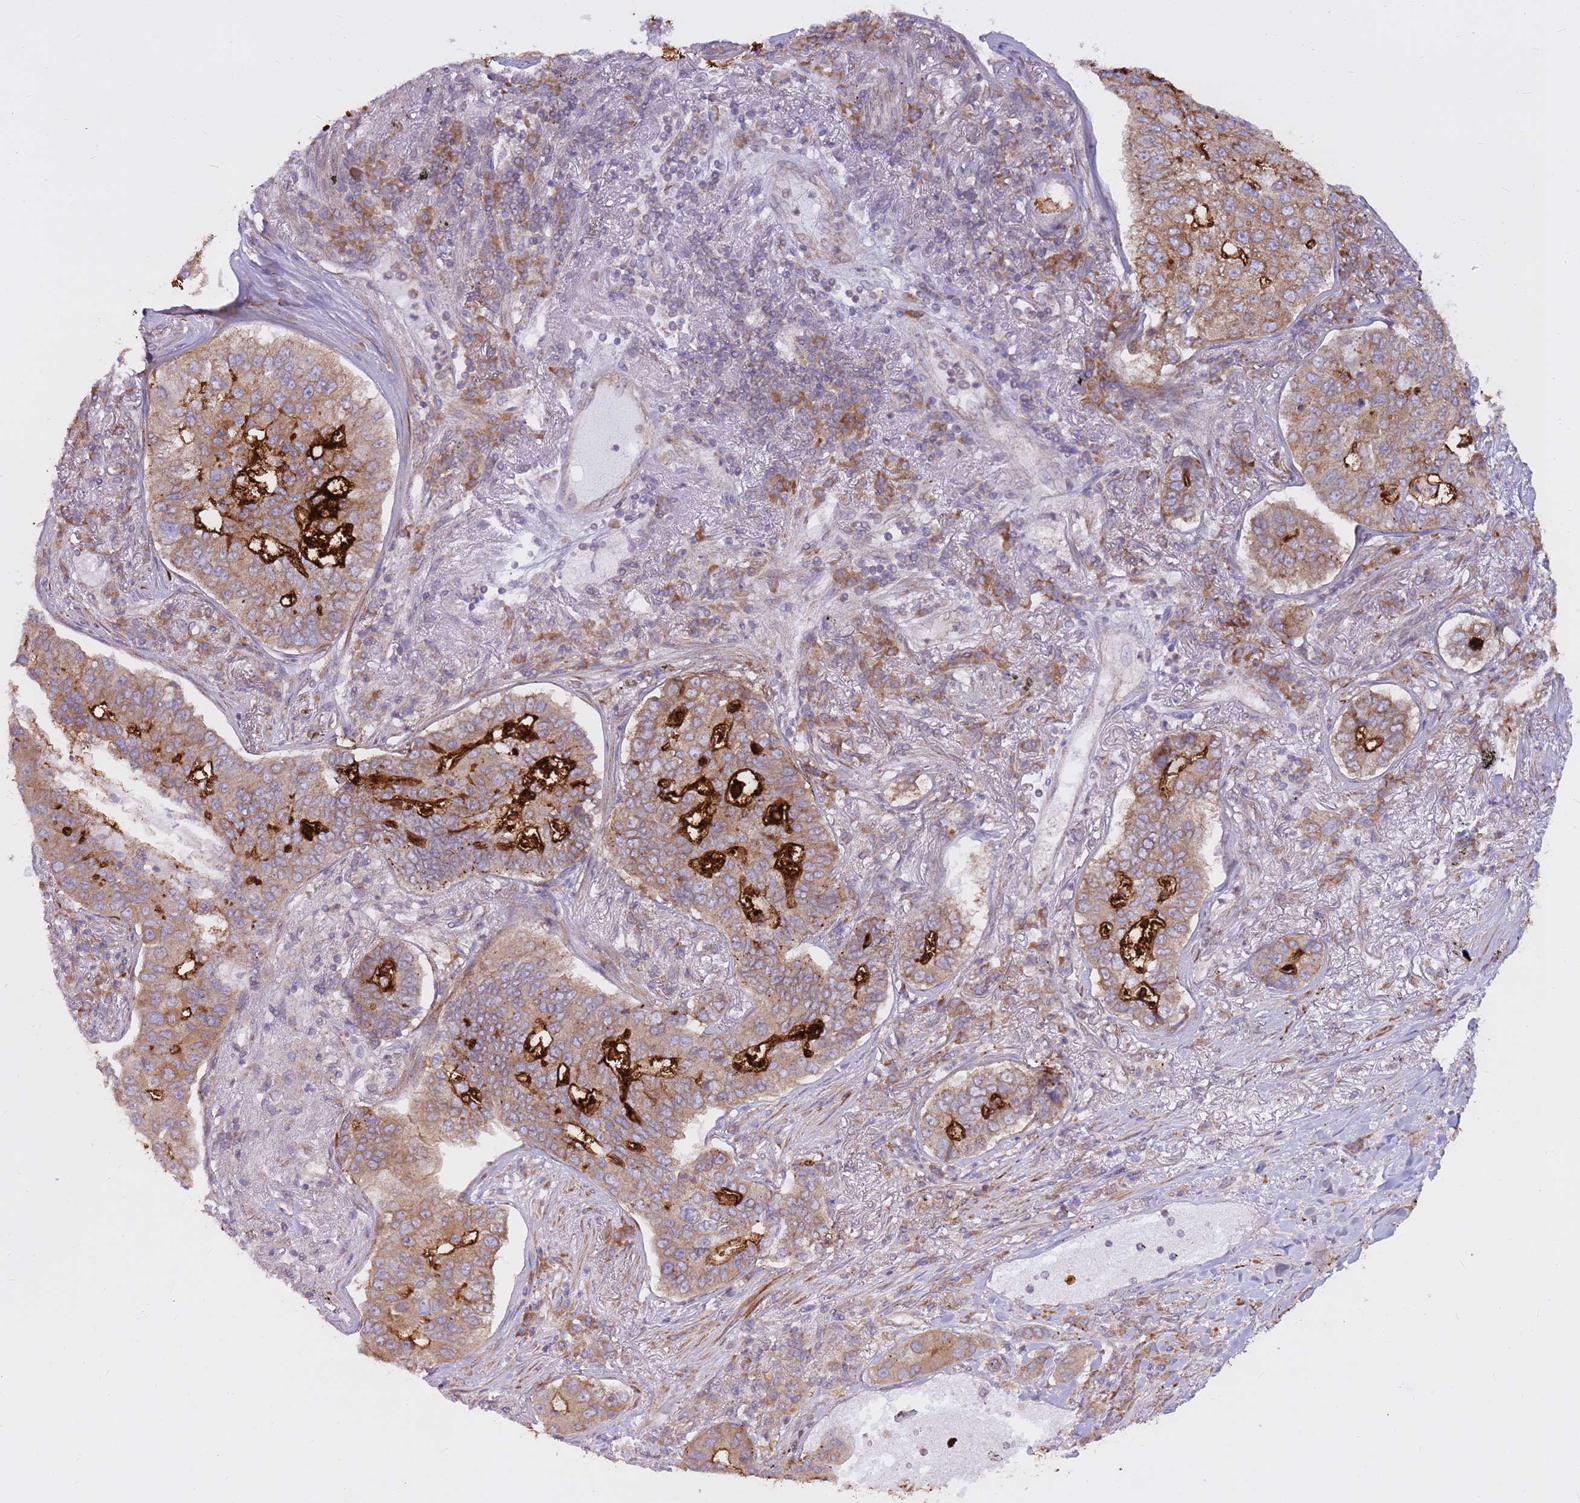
{"staining": {"intensity": "moderate", "quantity": ">75%", "location": "cytoplasmic/membranous"}, "tissue": "lung cancer", "cell_type": "Tumor cells", "image_type": "cancer", "snomed": [{"axis": "morphology", "description": "Adenocarcinoma, NOS"}, {"axis": "topography", "description": "Lung"}], "caption": "Tumor cells exhibit medium levels of moderate cytoplasmic/membranous staining in about >75% of cells in lung cancer (adenocarcinoma). The protein of interest is shown in brown color, while the nuclei are stained blue.", "gene": "DDX19B", "patient": {"sex": "male", "age": 49}}